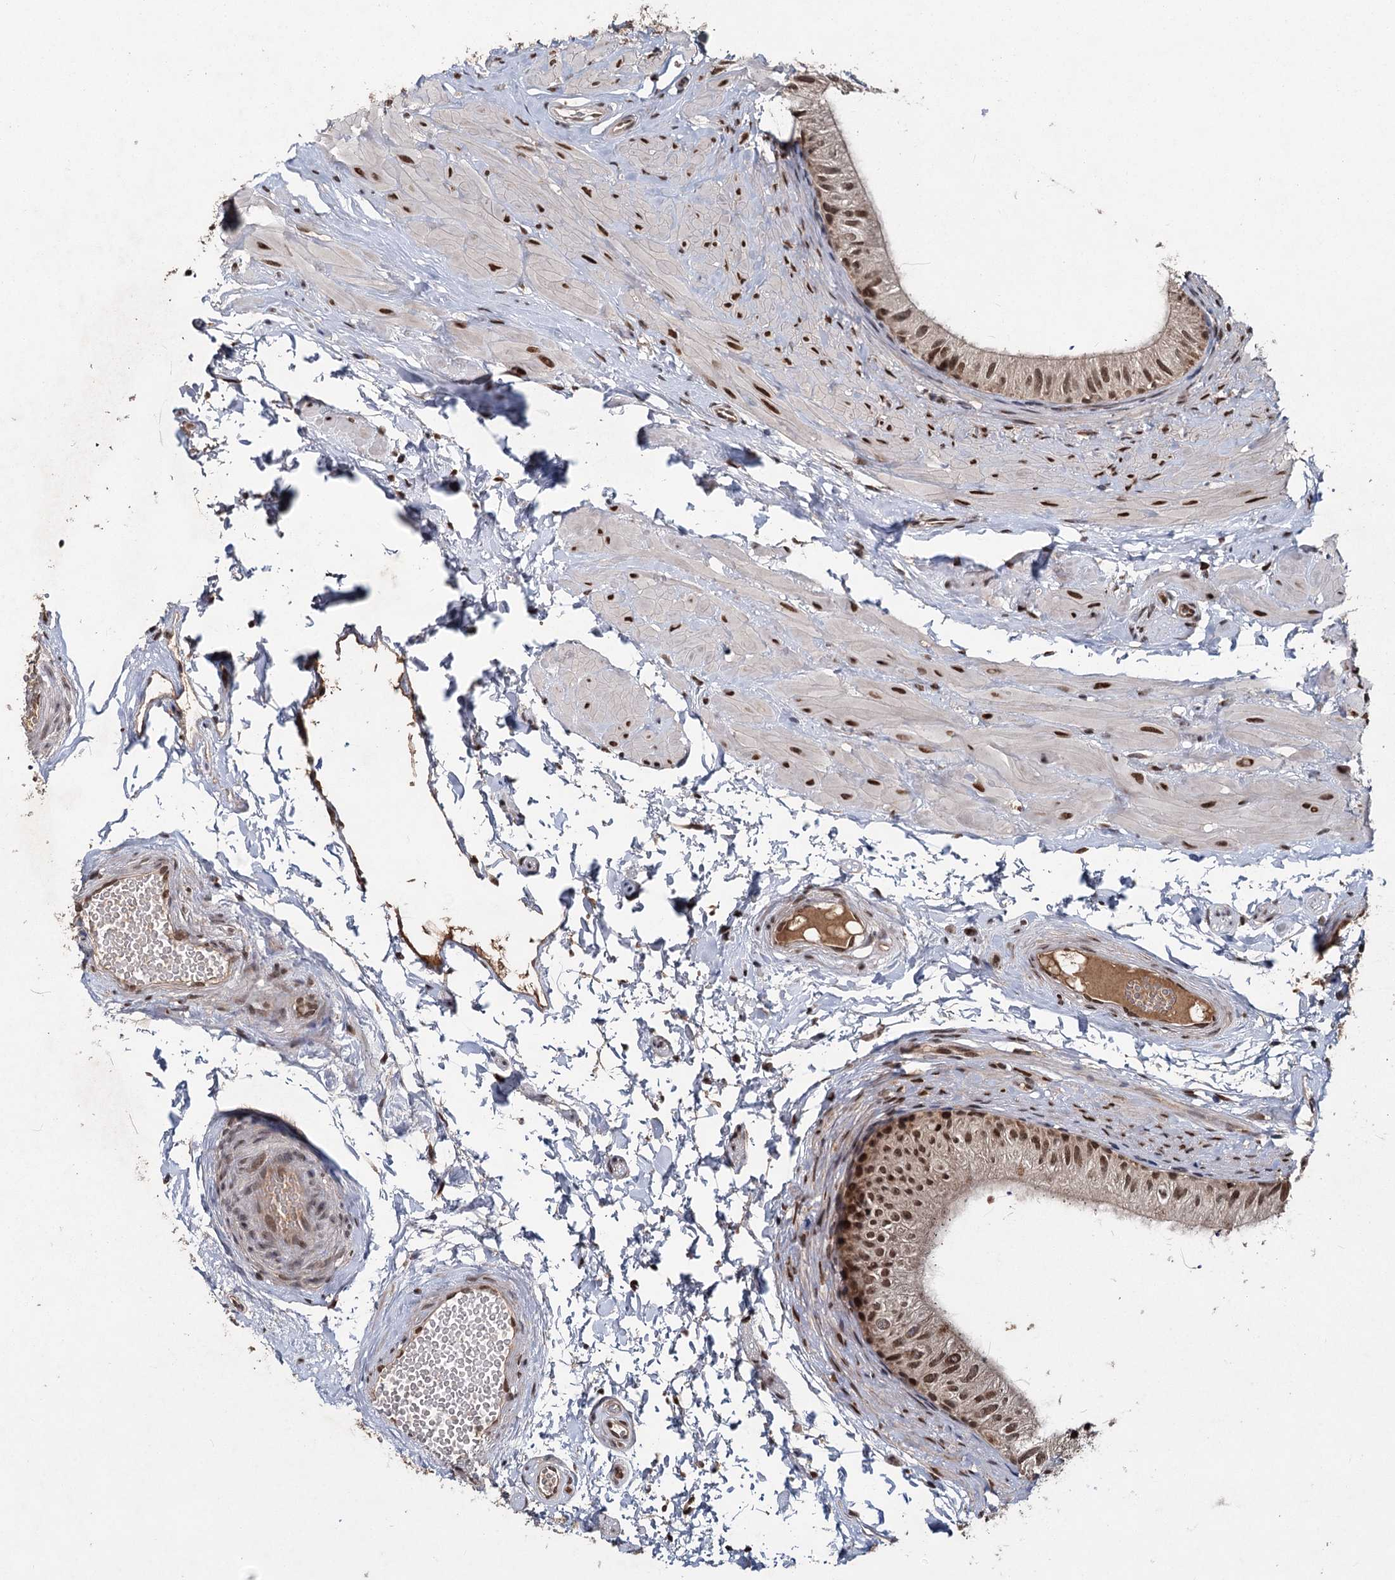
{"staining": {"intensity": "moderate", "quantity": ">75%", "location": "nuclear"}, "tissue": "epididymis", "cell_type": "Glandular cells", "image_type": "normal", "snomed": [{"axis": "morphology", "description": "Normal tissue, NOS"}, {"axis": "topography", "description": "Epididymis"}], "caption": "The image exhibits immunohistochemical staining of unremarkable epididymis. There is moderate nuclear positivity is seen in about >75% of glandular cells. The protein is shown in brown color, while the nuclei are stained blue.", "gene": "MYG1", "patient": {"sex": "male", "age": 50}}